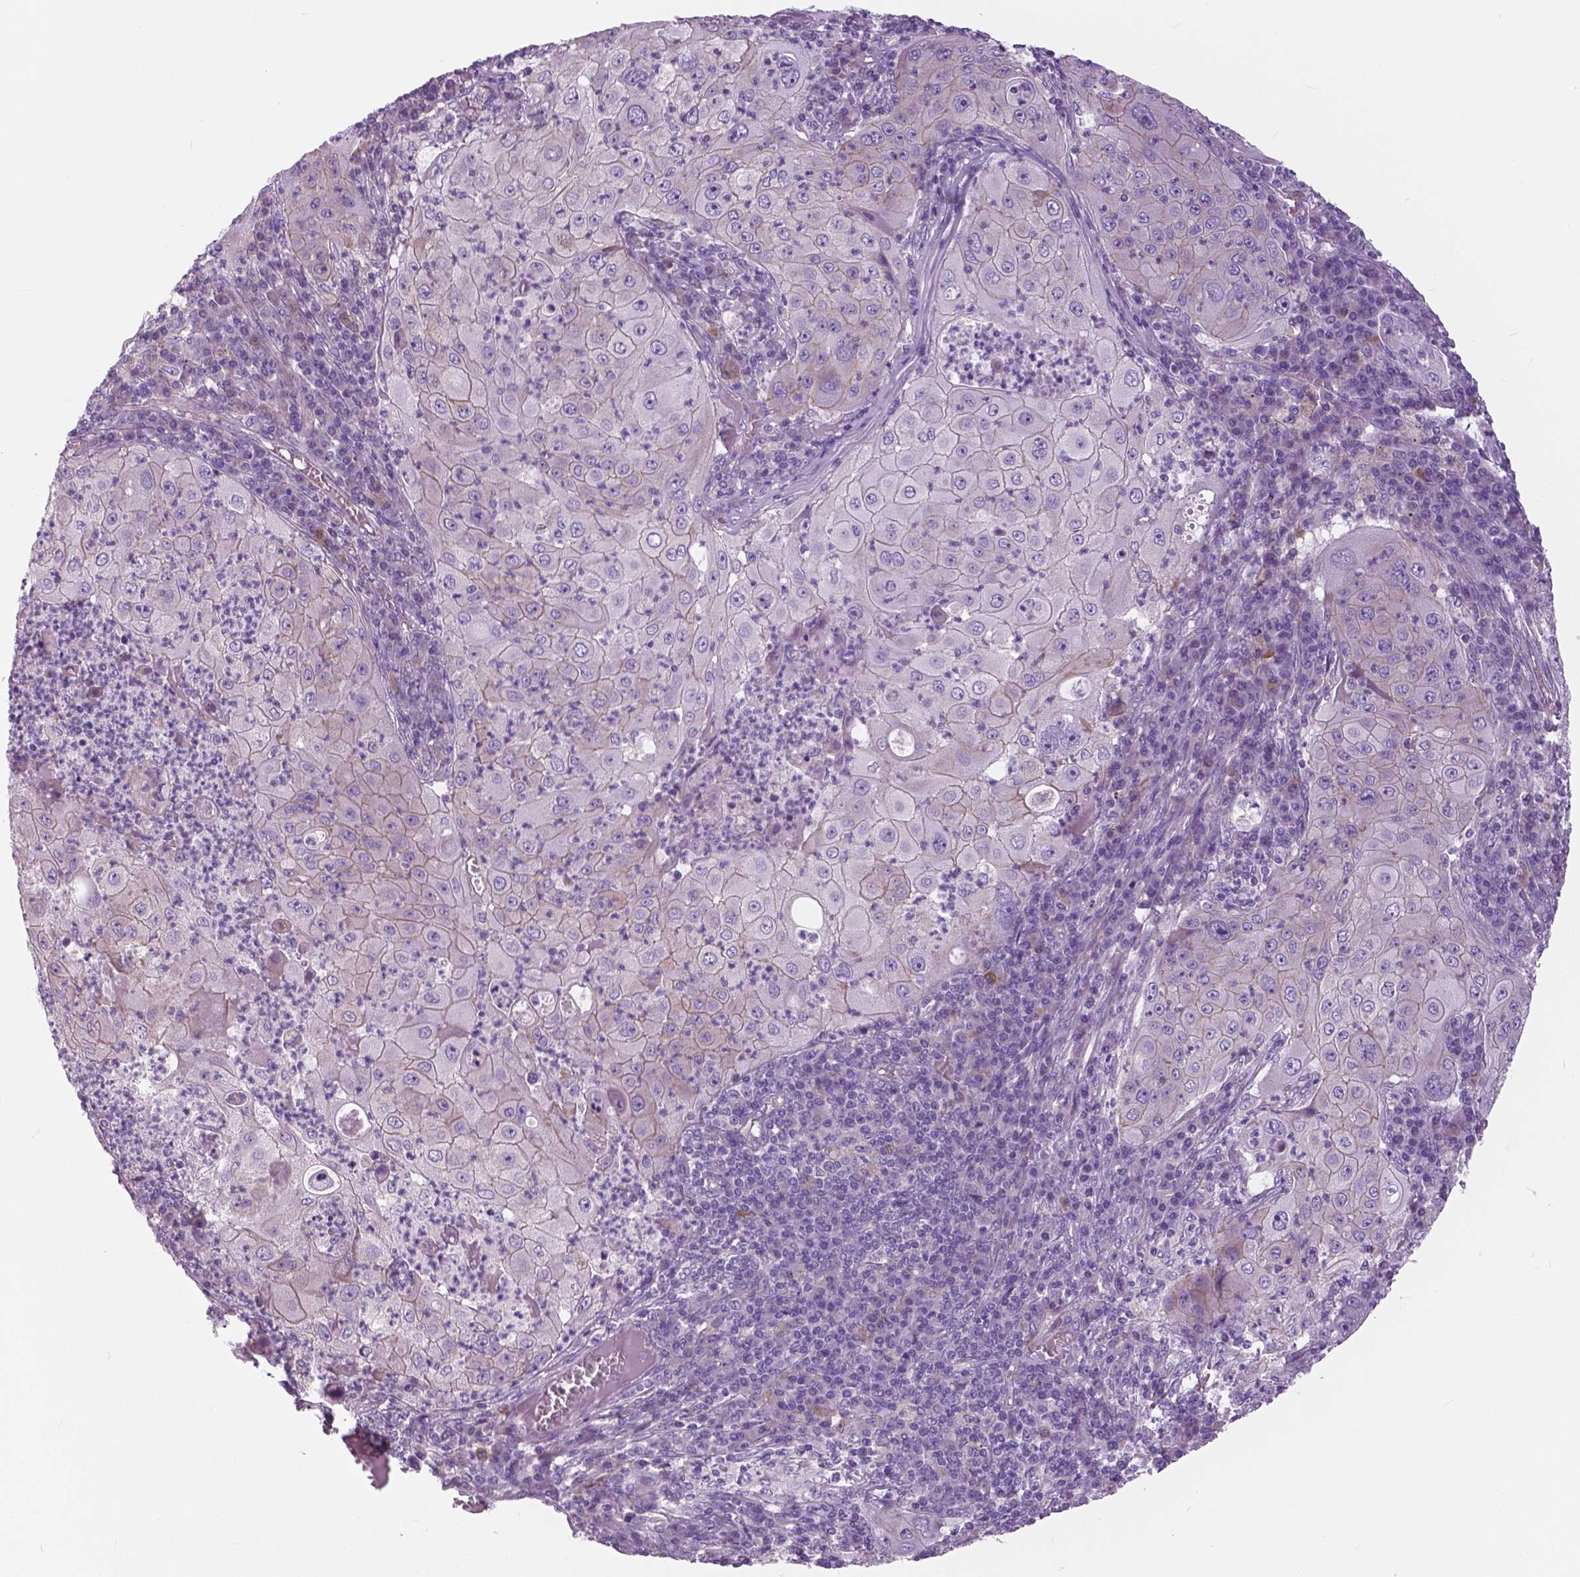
{"staining": {"intensity": "negative", "quantity": "none", "location": "none"}, "tissue": "lung cancer", "cell_type": "Tumor cells", "image_type": "cancer", "snomed": [{"axis": "morphology", "description": "Squamous cell carcinoma, NOS"}, {"axis": "topography", "description": "Lung"}], "caption": "There is no significant staining in tumor cells of lung squamous cell carcinoma.", "gene": "SERPINI1", "patient": {"sex": "female", "age": 59}}